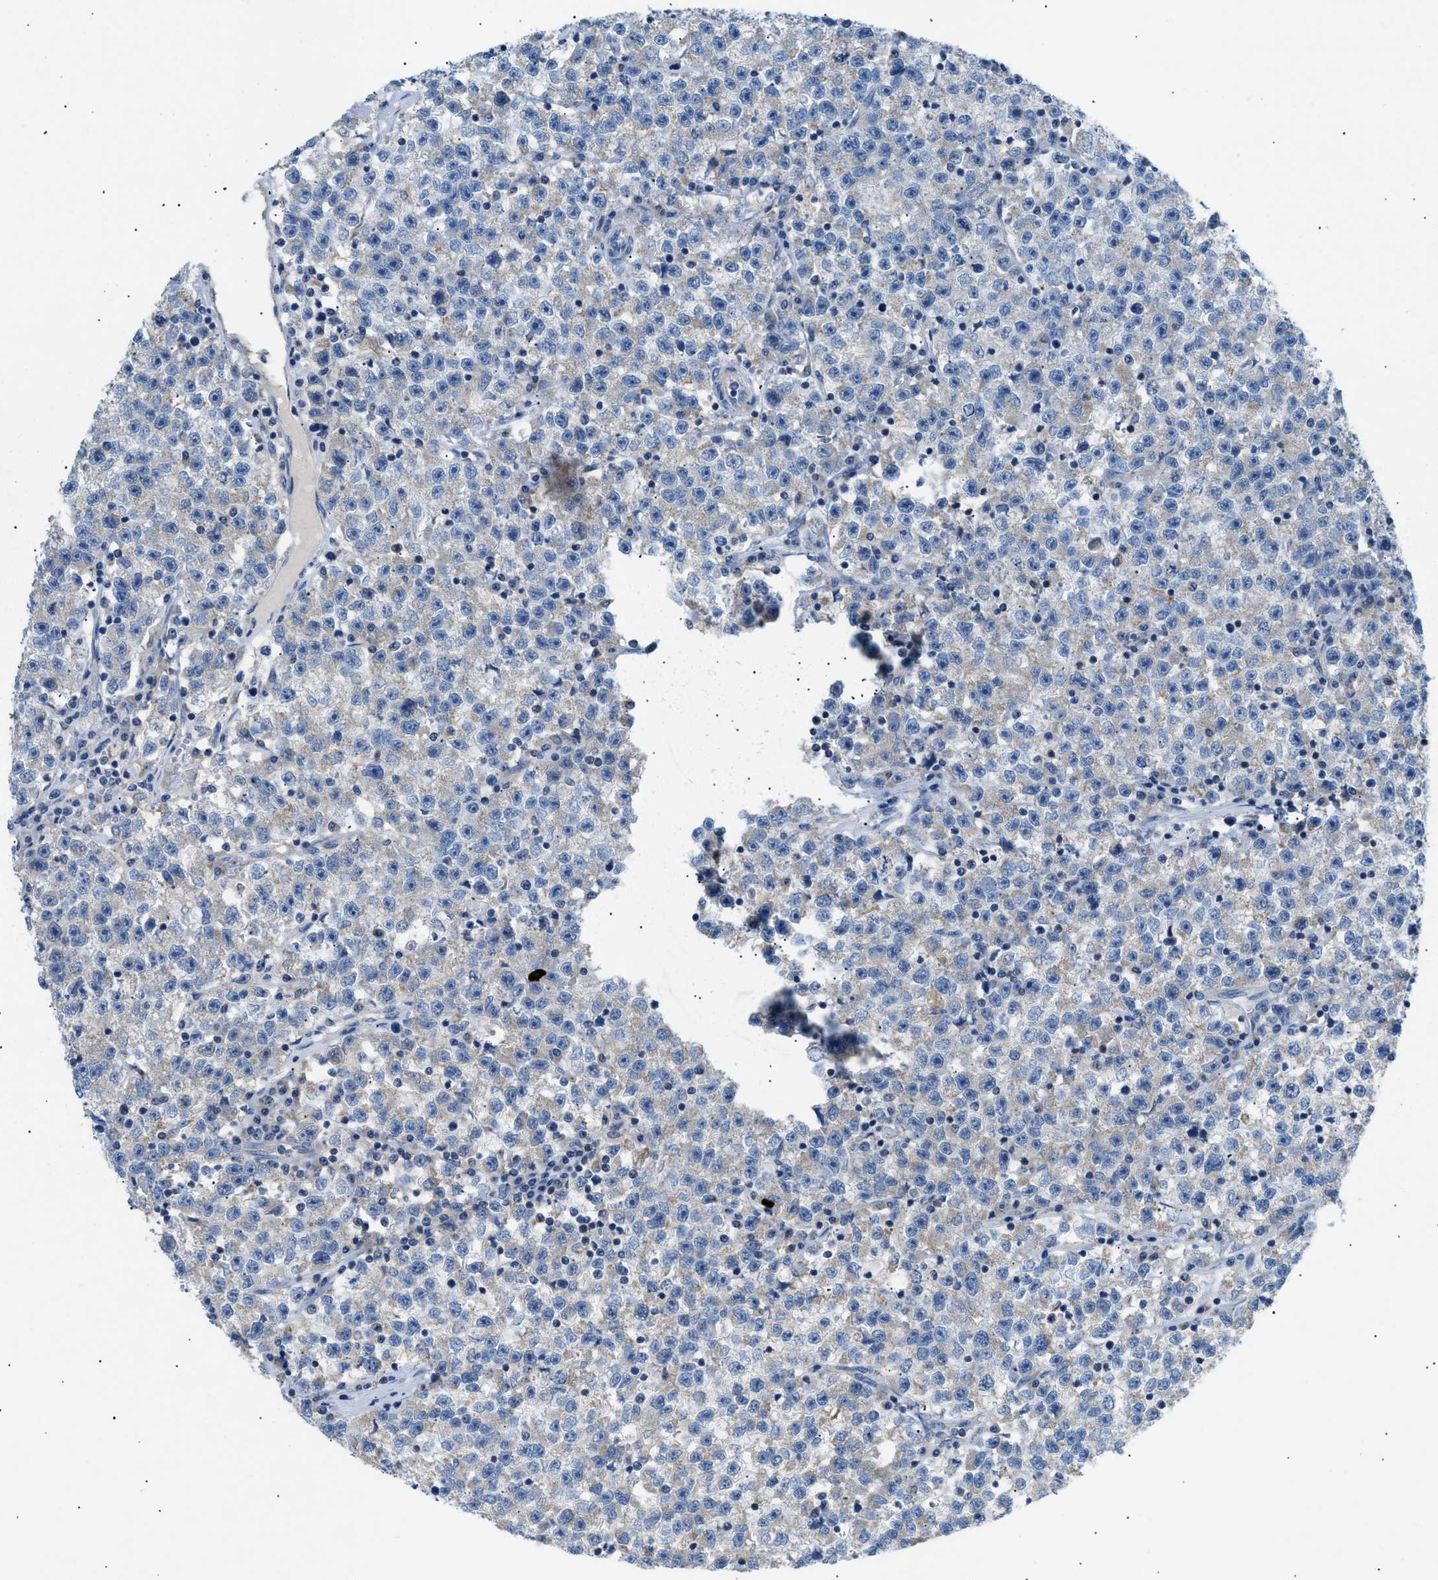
{"staining": {"intensity": "weak", "quantity": "25%-75%", "location": "cytoplasmic/membranous"}, "tissue": "testis cancer", "cell_type": "Tumor cells", "image_type": "cancer", "snomed": [{"axis": "morphology", "description": "Seminoma, NOS"}, {"axis": "topography", "description": "Testis"}], "caption": "This photomicrograph reveals immunohistochemistry staining of seminoma (testis), with low weak cytoplasmic/membranous positivity in approximately 25%-75% of tumor cells.", "gene": "ILDR1", "patient": {"sex": "male", "age": 22}}